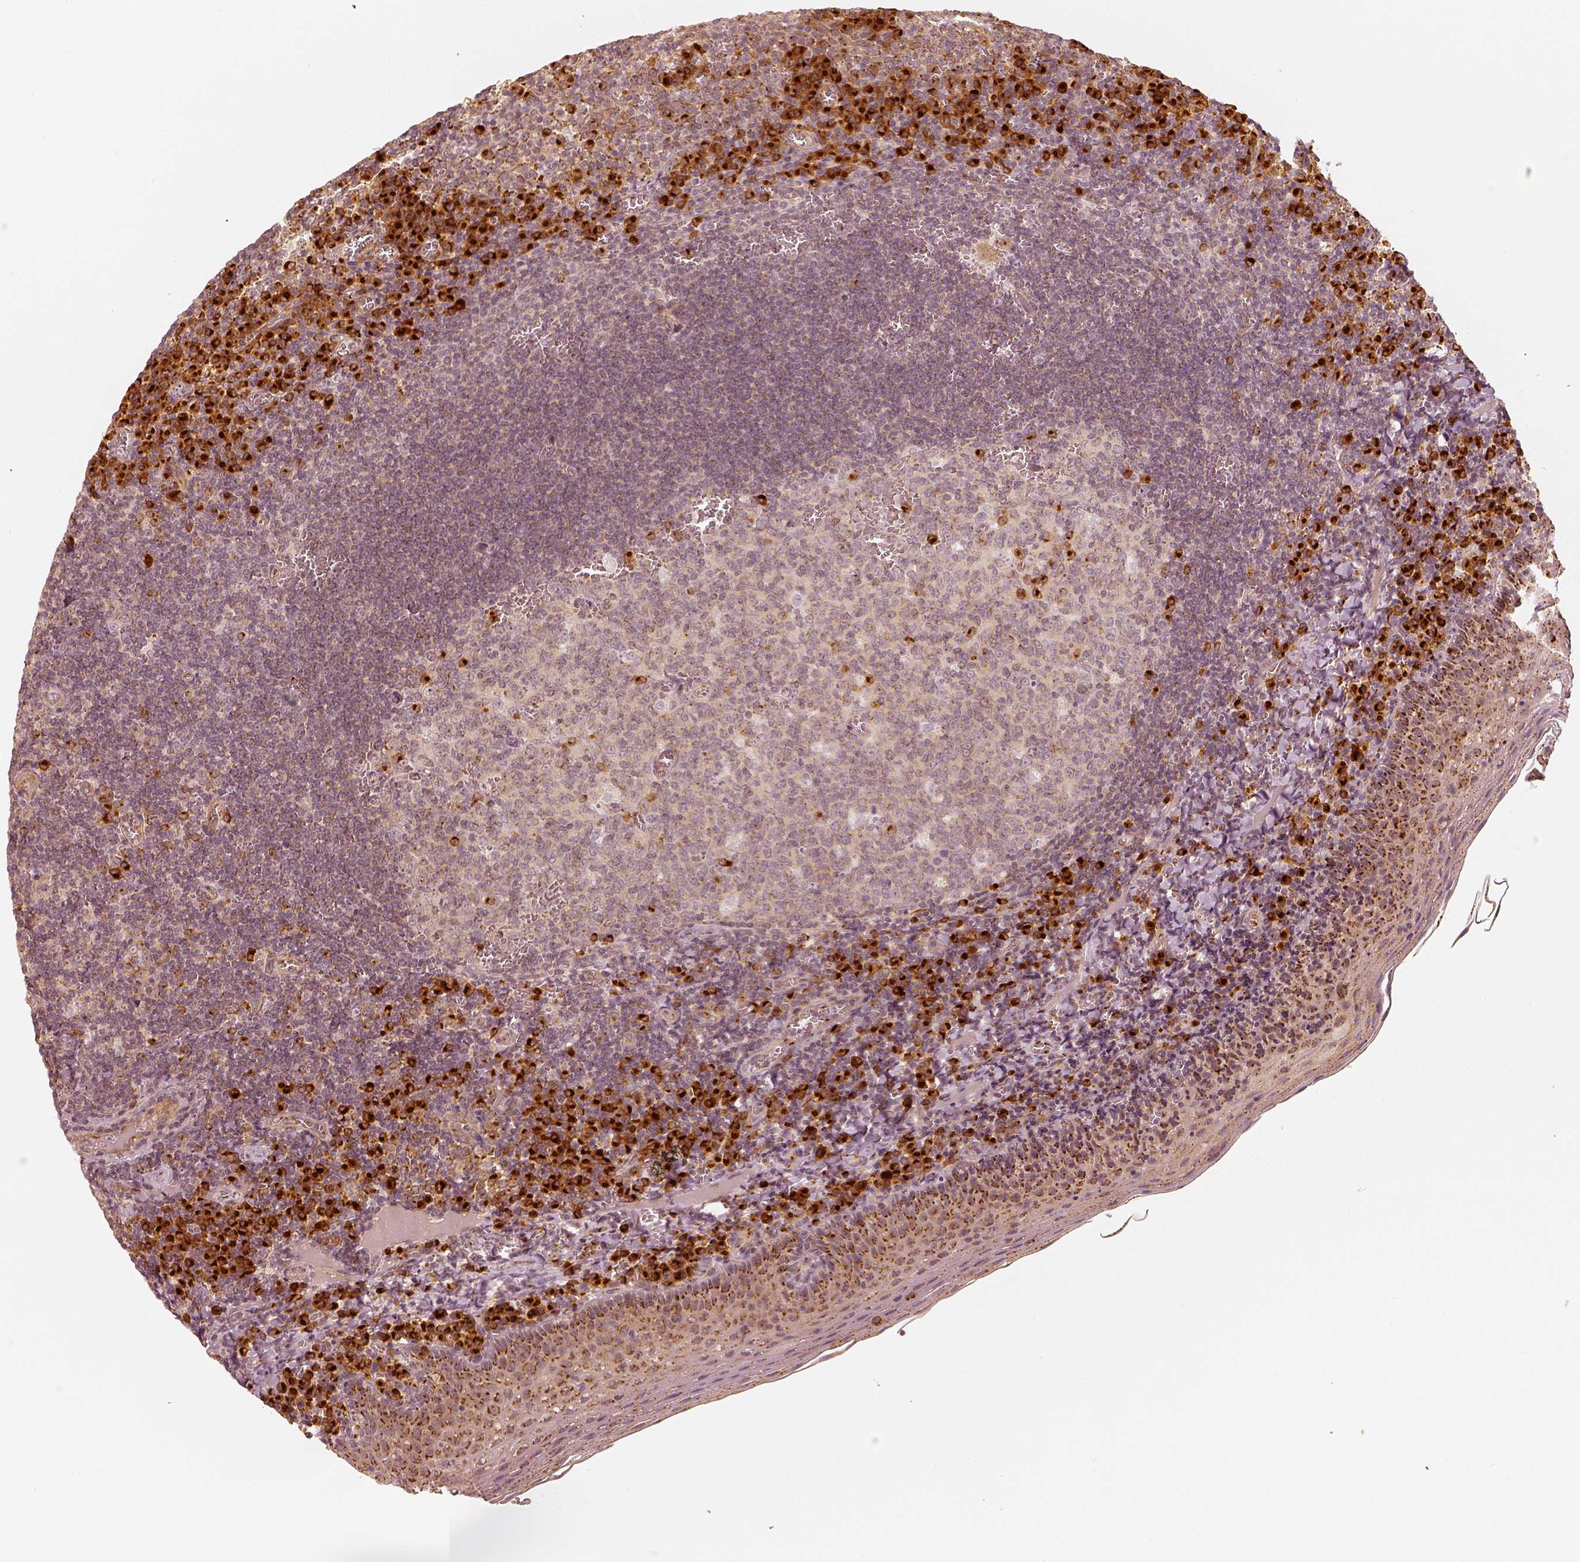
{"staining": {"intensity": "strong", "quantity": "<25%", "location": "cytoplasmic/membranous,nuclear"}, "tissue": "tonsil", "cell_type": "Germinal center cells", "image_type": "normal", "snomed": [{"axis": "morphology", "description": "Normal tissue, NOS"}, {"axis": "morphology", "description": "Inflammation, NOS"}, {"axis": "topography", "description": "Tonsil"}], "caption": "Immunohistochemistry (DAB (3,3'-diaminobenzidine)) staining of normal tonsil displays strong cytoplasmic/membranous,nuclear protein expression in approximately <25% of germinal center cells. The staining was performed using DAB, with brown indicating positive protein expression. Nuclei are stained blue with hematoxylin.", "gene": "GORASP2", "patient": {"sex": "female", "age": 31}}